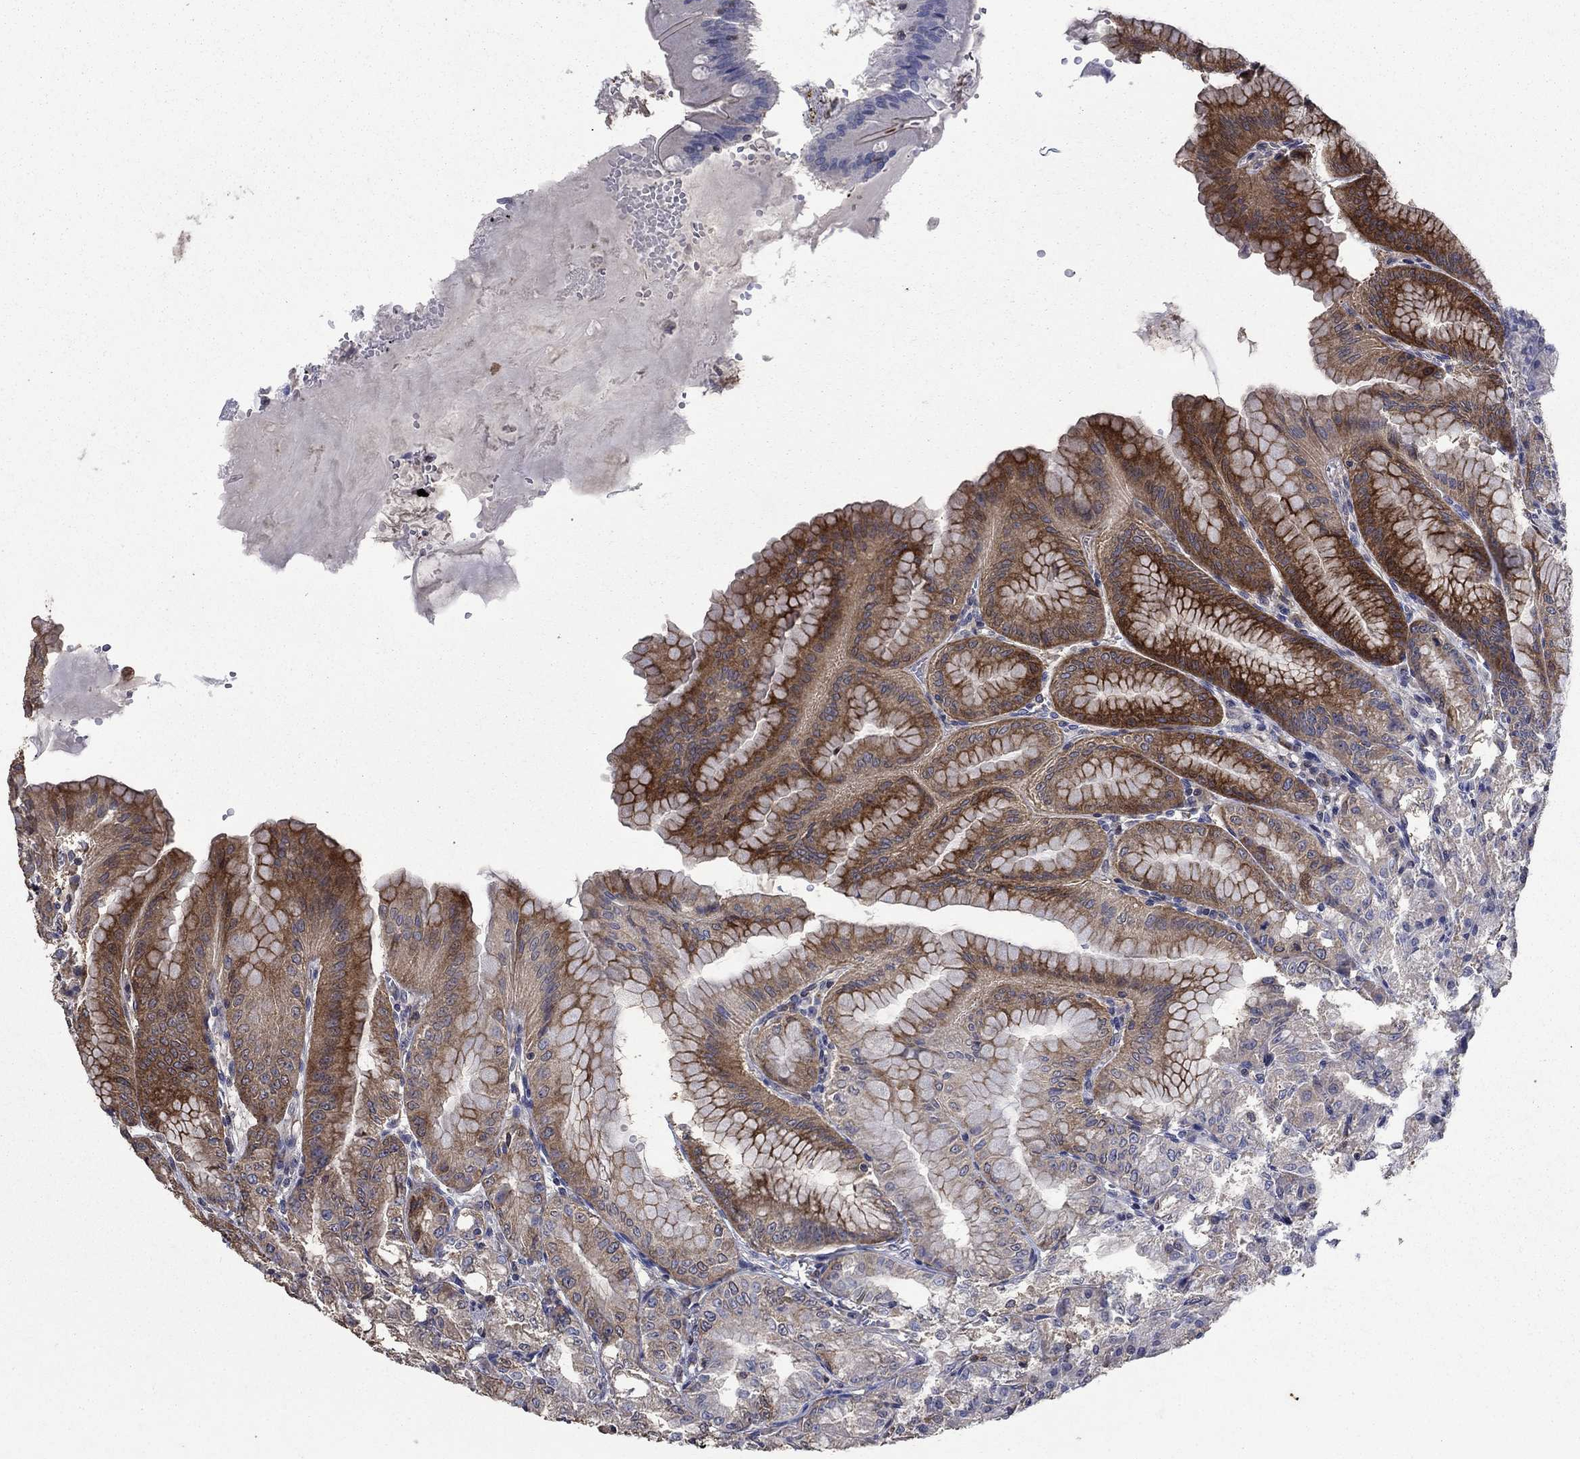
{"staining": {"intensity": "strong", "quantity": "<25%", "location": "cytoplasmic/membranous"}, "tissue": "stomach", "cell_type": "Glandular cells", "image_type": "normal", "snomed": [{"axis": "morphology", "description": "Normal tissue, NOS"}, {"axis": "topography", "description": "Stomach"}], "caption": "Immunohistochemistry (IHC) micrograph of benign human stomach stained for a protein (brown), which shows medium levels of strong cytoplasmic/membranous staining in approximately <25% of glandular cells.", "gene": "DVL1", "patient": {"sex": "male", "age": 71}}